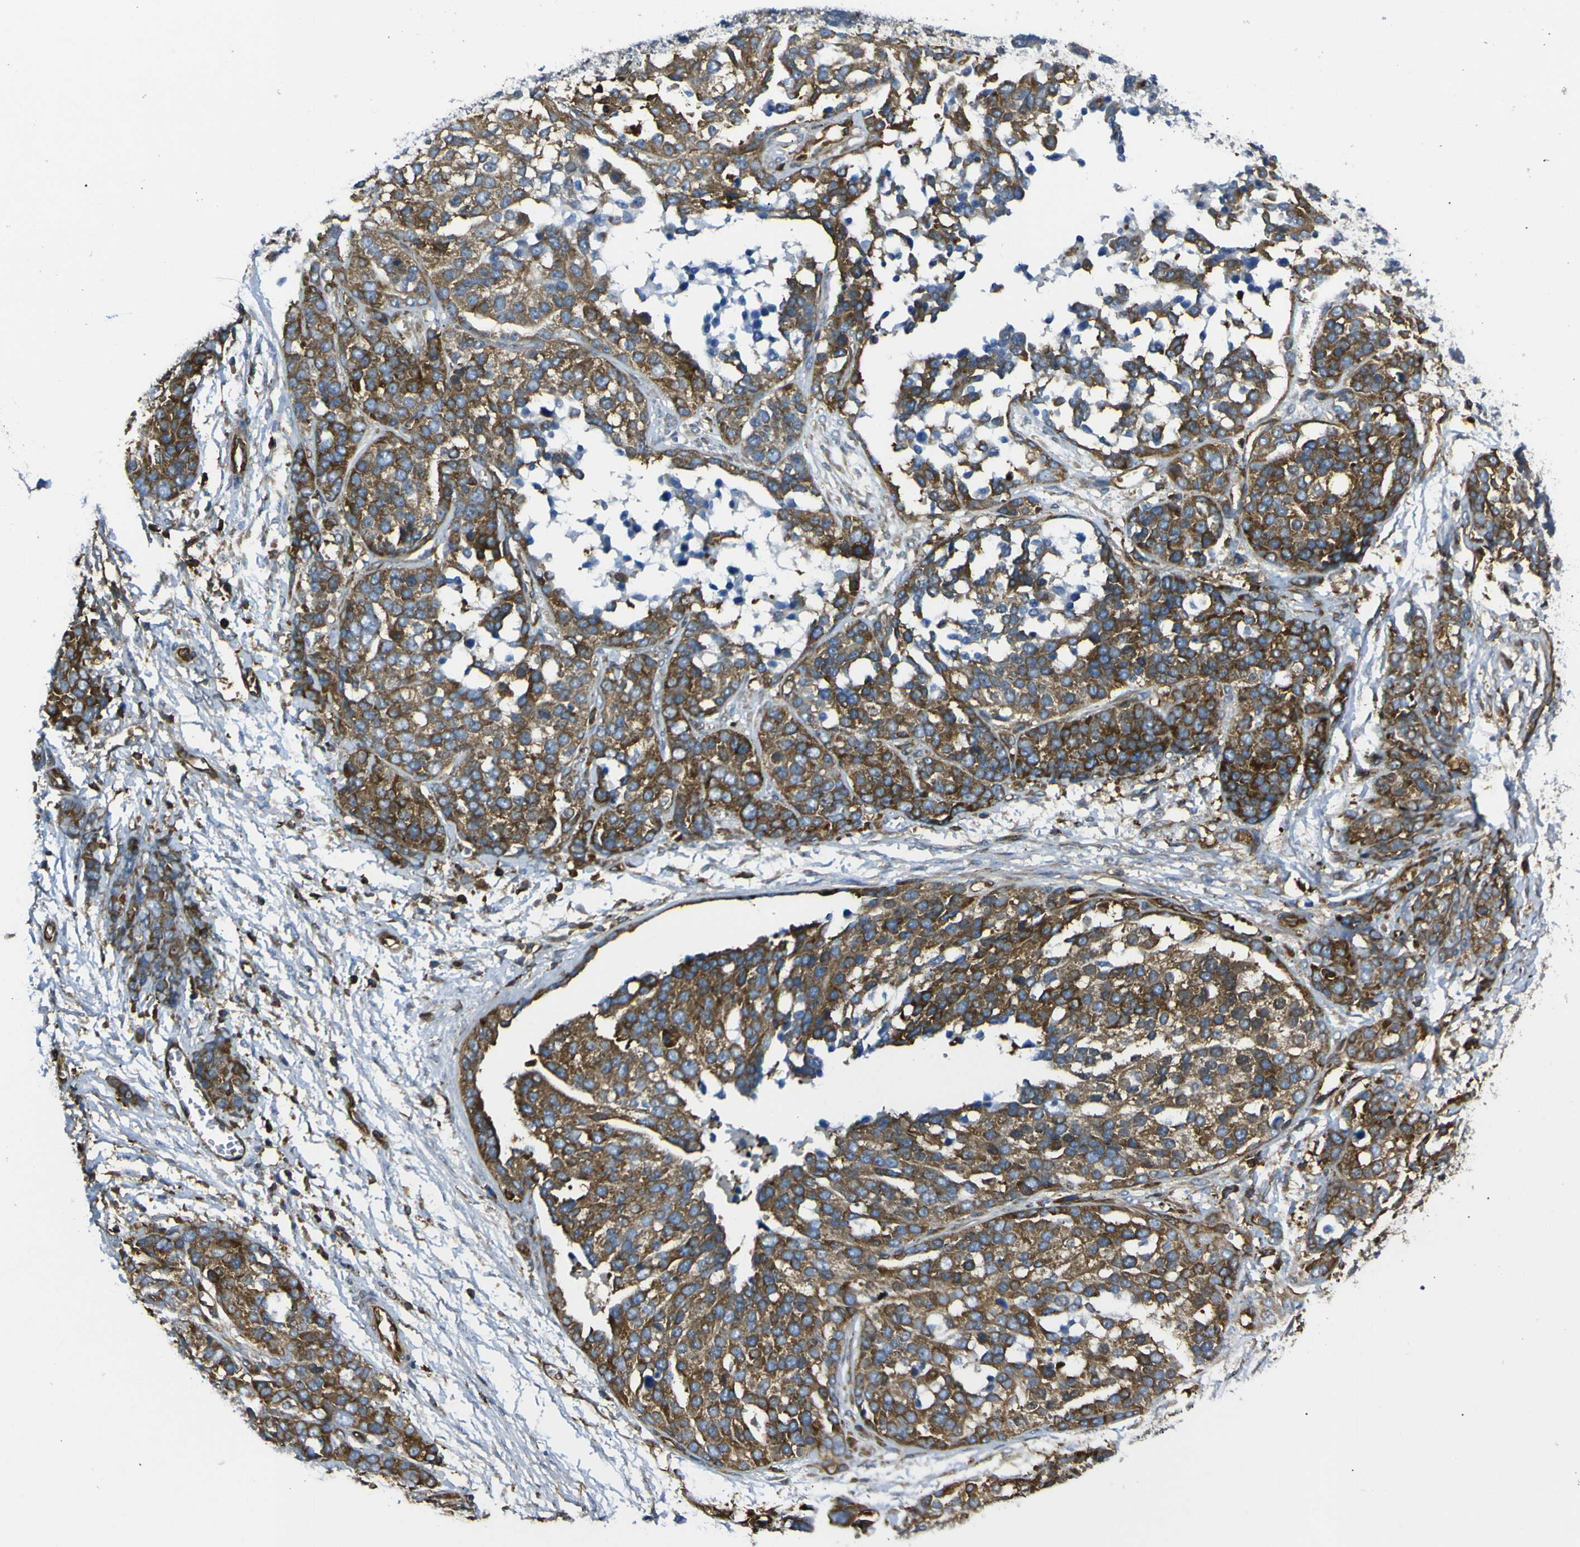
{"staining": {"intensity": "moderate", "quantity": ">75%", "location": "cytoplasmic/membranous"}, "tissue": "ovarian cancer", "cell_type": "Tumor cells", "image_type": "cancer", "snomed": [{"axis": "morphology", "description": "Cystadenocarcinoma, serous, NOS"}, {"axis": "topography", "description": "Ovary"}], "caption": "Immunohistochemistry (IHC) (DAB (3,3'-diaminobenzidine)) staining of human serous cystadenocarcinoma (ovarian) exhibits moderate cytoplasmic/membranous protein expression in about >75% of tumor cells.", "gene": "ARHGEF1", "patient": {"sex": "female", "age": 44}}